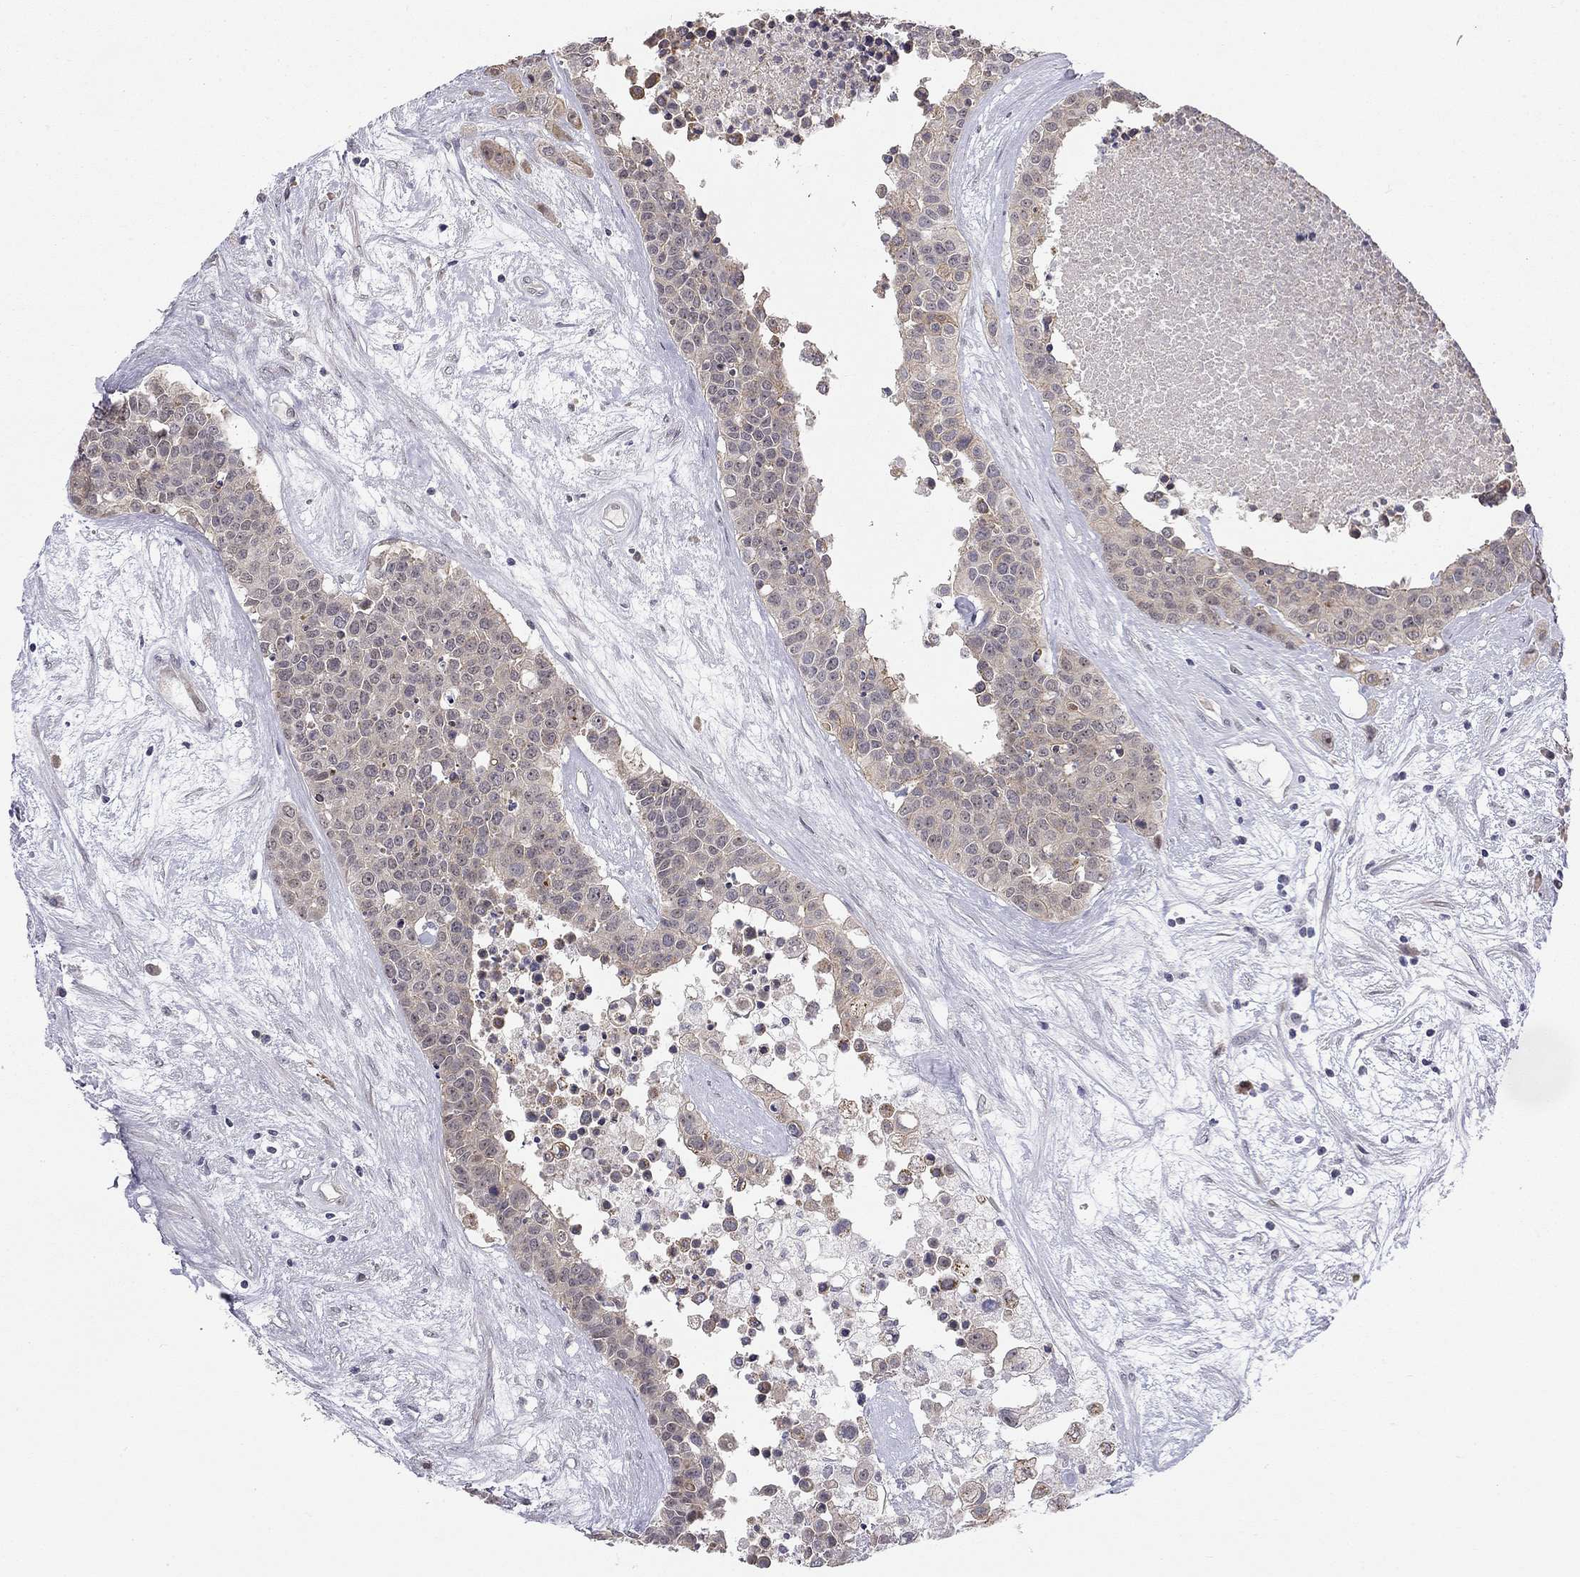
{"staining": {"intensity": "weak", "quantity": "<25%", "location": "cytoplasmic/membranous"}, "tissue": "carcinoid", "cell_type": "Tumor cells", "image_type": "cancer", "snomed": [{"axis": "morphology", "description": "Carcinoid, malignant, NOS"}, {"axis": "topography", "description": "Colon"}], "caption": "Immunohistochemical staining of human carcinoid (malignant) demonstrates no significant positivity in tumor cells.", "gene": "STXBP6", "patient": {"sex": "male", "age": 81}}